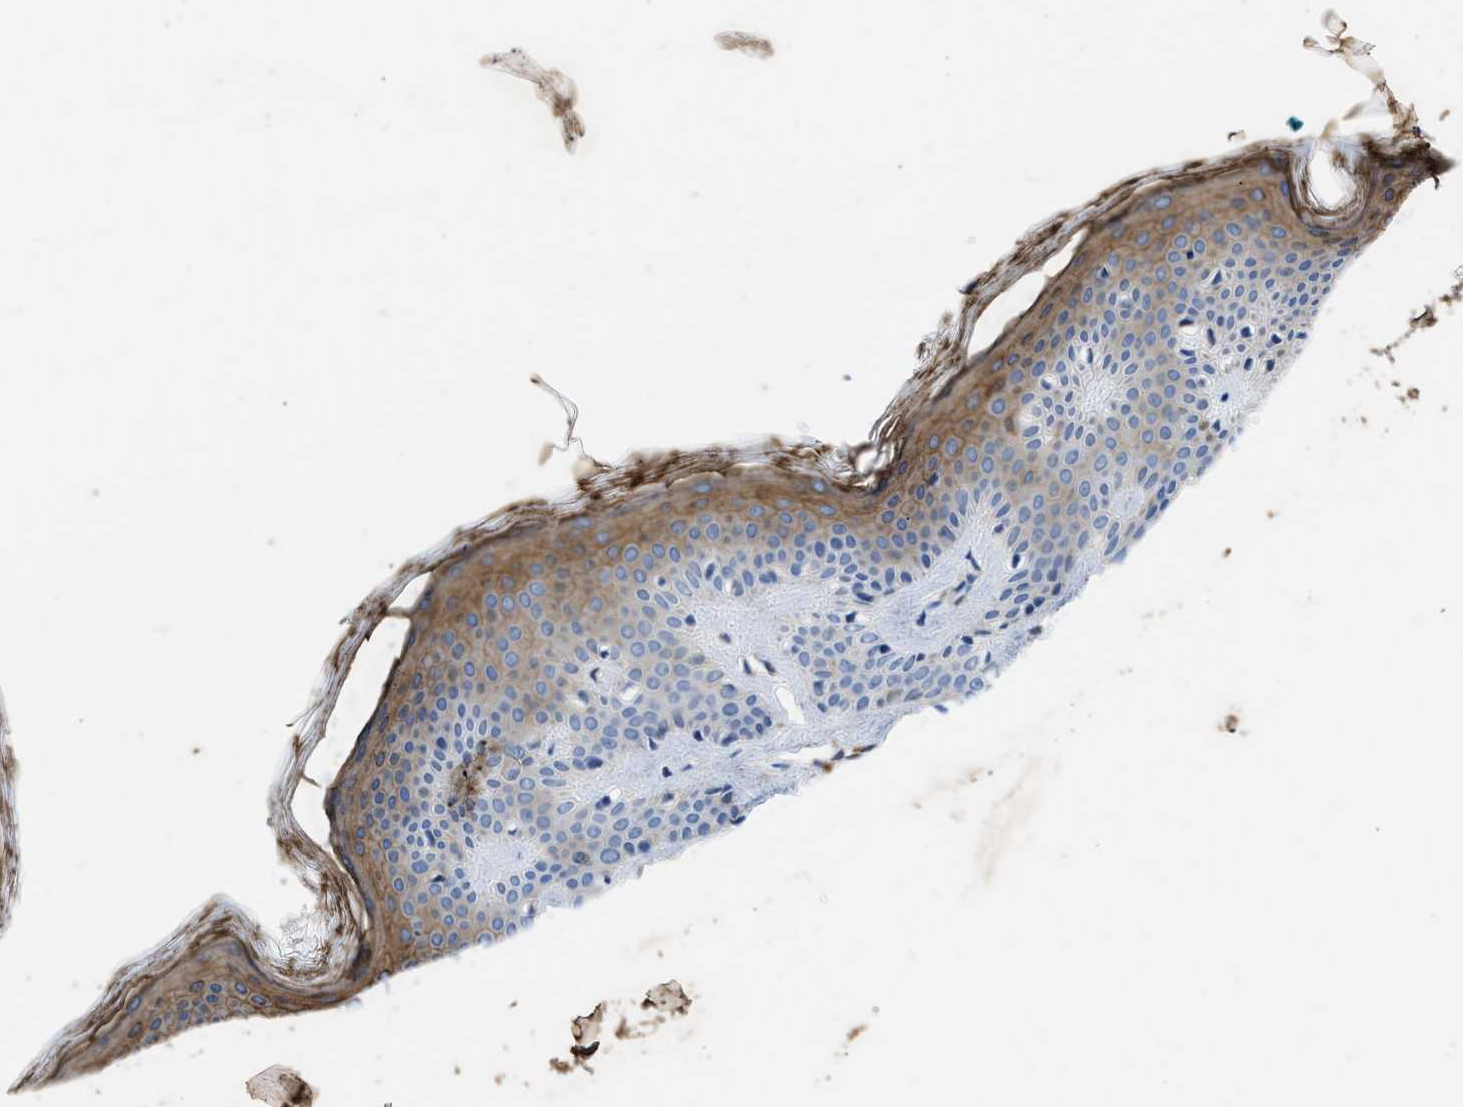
{"staining": {"intensity": "negative", "quantity": "none", "location": "none"}, "tissue": "skin", "cell_type": "Fibroblasts", "image_type": "normal", "snomed": [{"axis": "morphology", "description": "Normal tissue, NOS"}, {"axis": "topography", "description": "Skin"}], "caption": "Fibroblasts show no significant protein positivity in benign skin. The staining was performed using DAB (3,3'-diaminobenzidine) to visualize the protein expression in brown, while the nuclei were stained in blue with hematoxylin (Magnification: 20x).", "gene": "ENPP4", "patient": {"sex": "female", "age": 17}}